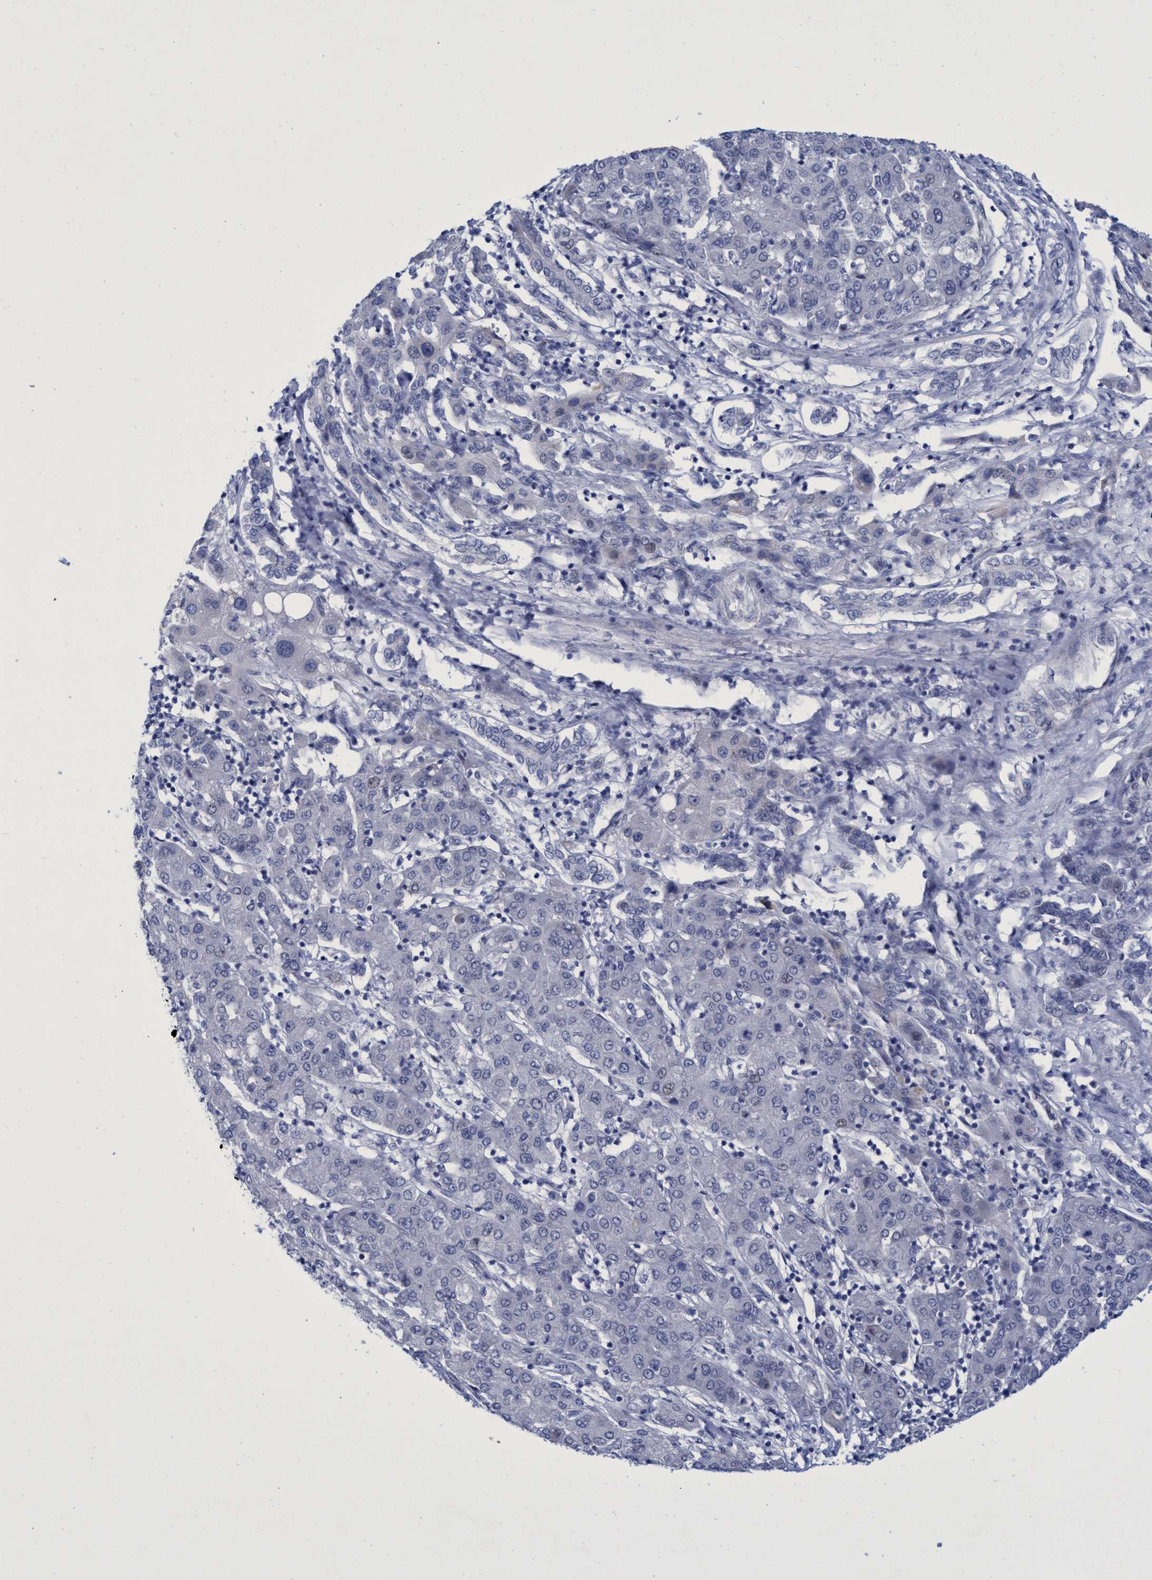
{"staining": {"intensity": "negative", "quantity": "none", "location": "none"}, "tissue": "liver cancer", "cell_type": "Tumor cells", "image_type": "cancer", "snomed": [{"axis": "morphology", "description": "Carcinoma, Hepatocellular, NOS"}, {"axis": "topography", "description": "Liver"}], "caption": "A high-resolution micrograph shows IHC staining of liver cancer (hepatocellular carcinoma), which exhibits no significant staining in tumor cells.", "gene": "R3HCC1", "patient": {"sex": "male", "age": 65}}